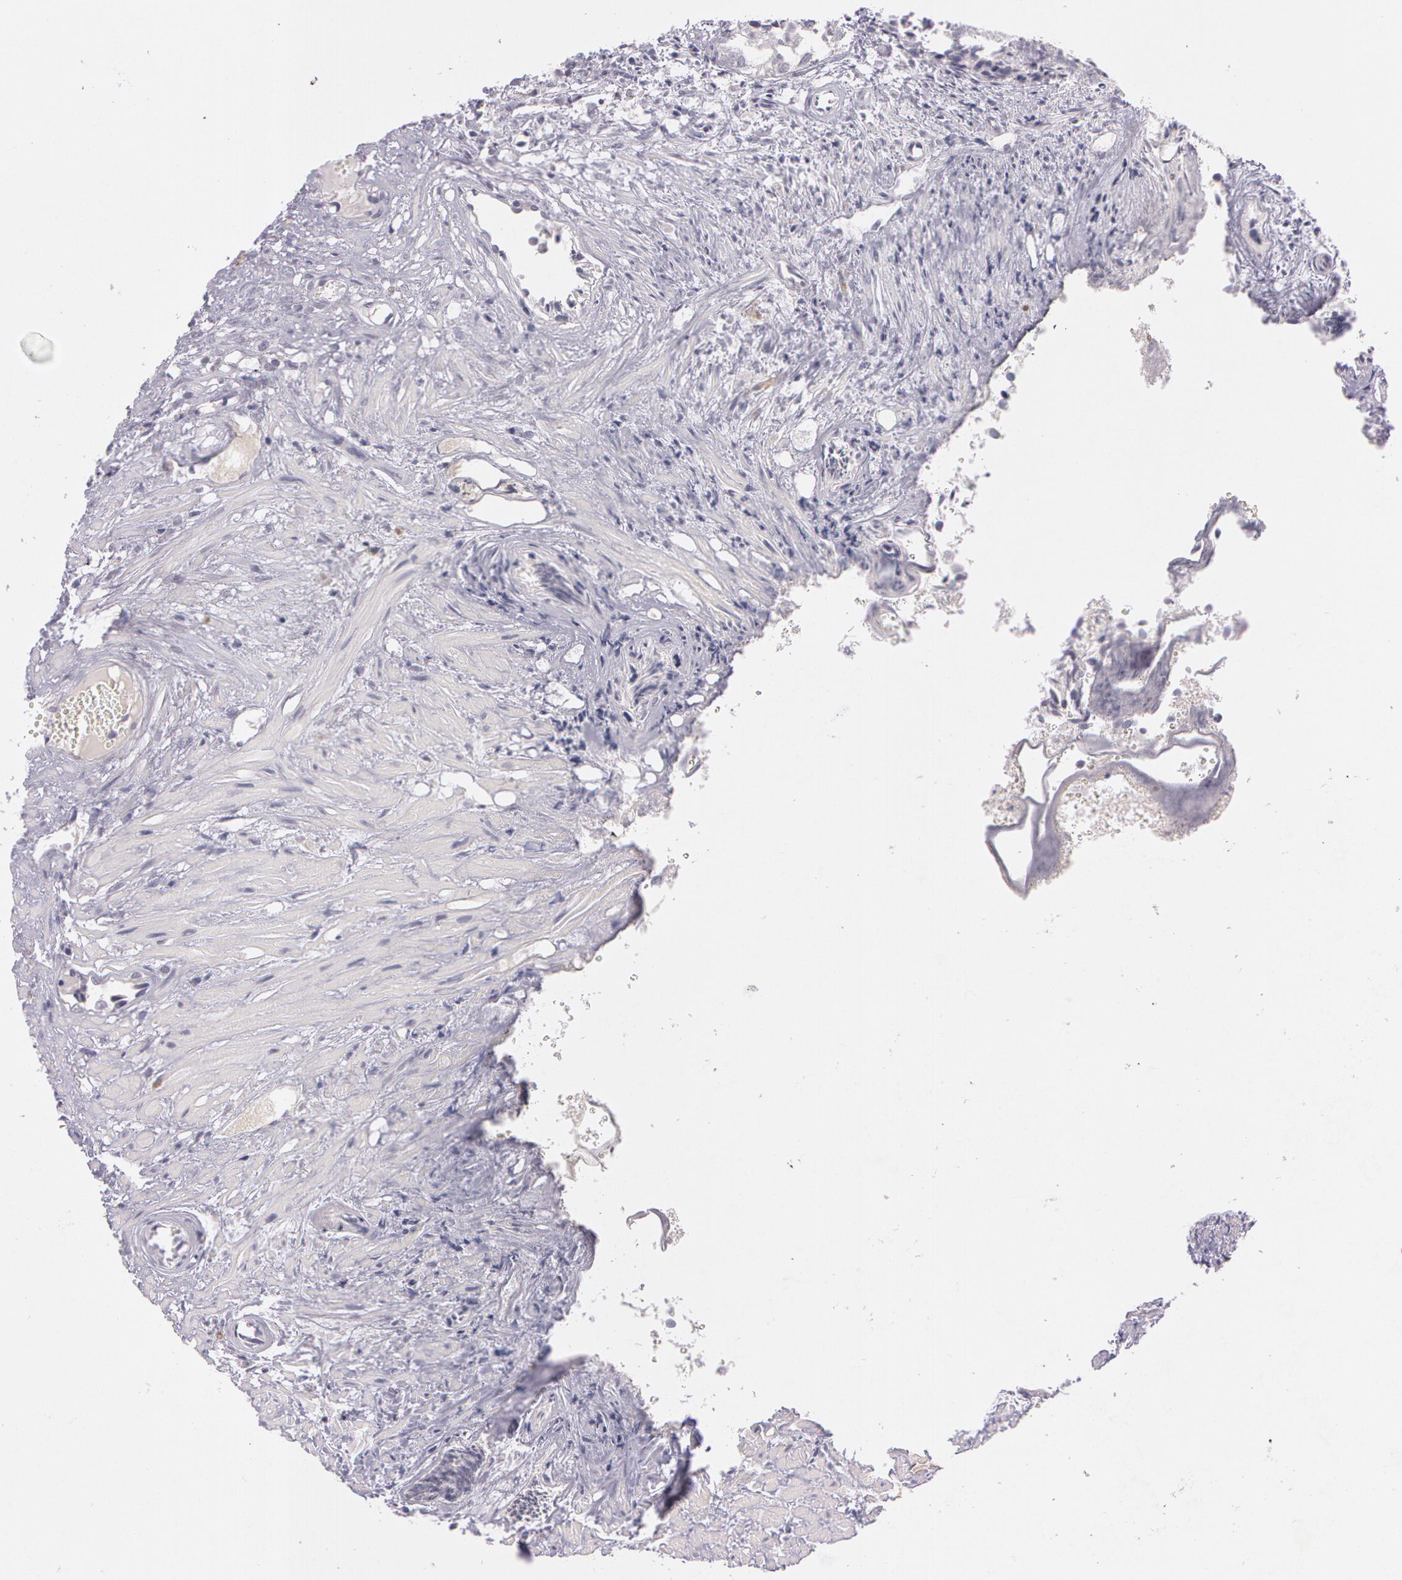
{"staining": {"intensity": "negative", "quantity": "none", "location": "none"}, "tissue": "urothelial cancer", "cell_type": "Tumor cells", "image_type": "cancer", "snomed": [{"axis": "morphology", "description": "Urothelial carcinoma, Low grade"}, {"axis": "topography", "description": "Urinary bladder"}], "caption": "DAB immunohistochemical staining of low-grade urothelial carcinoma exhibits no significant positivity in tumor cells.", "gene": "MXRA5", "patient": {"sex": "male", "age": 84}}